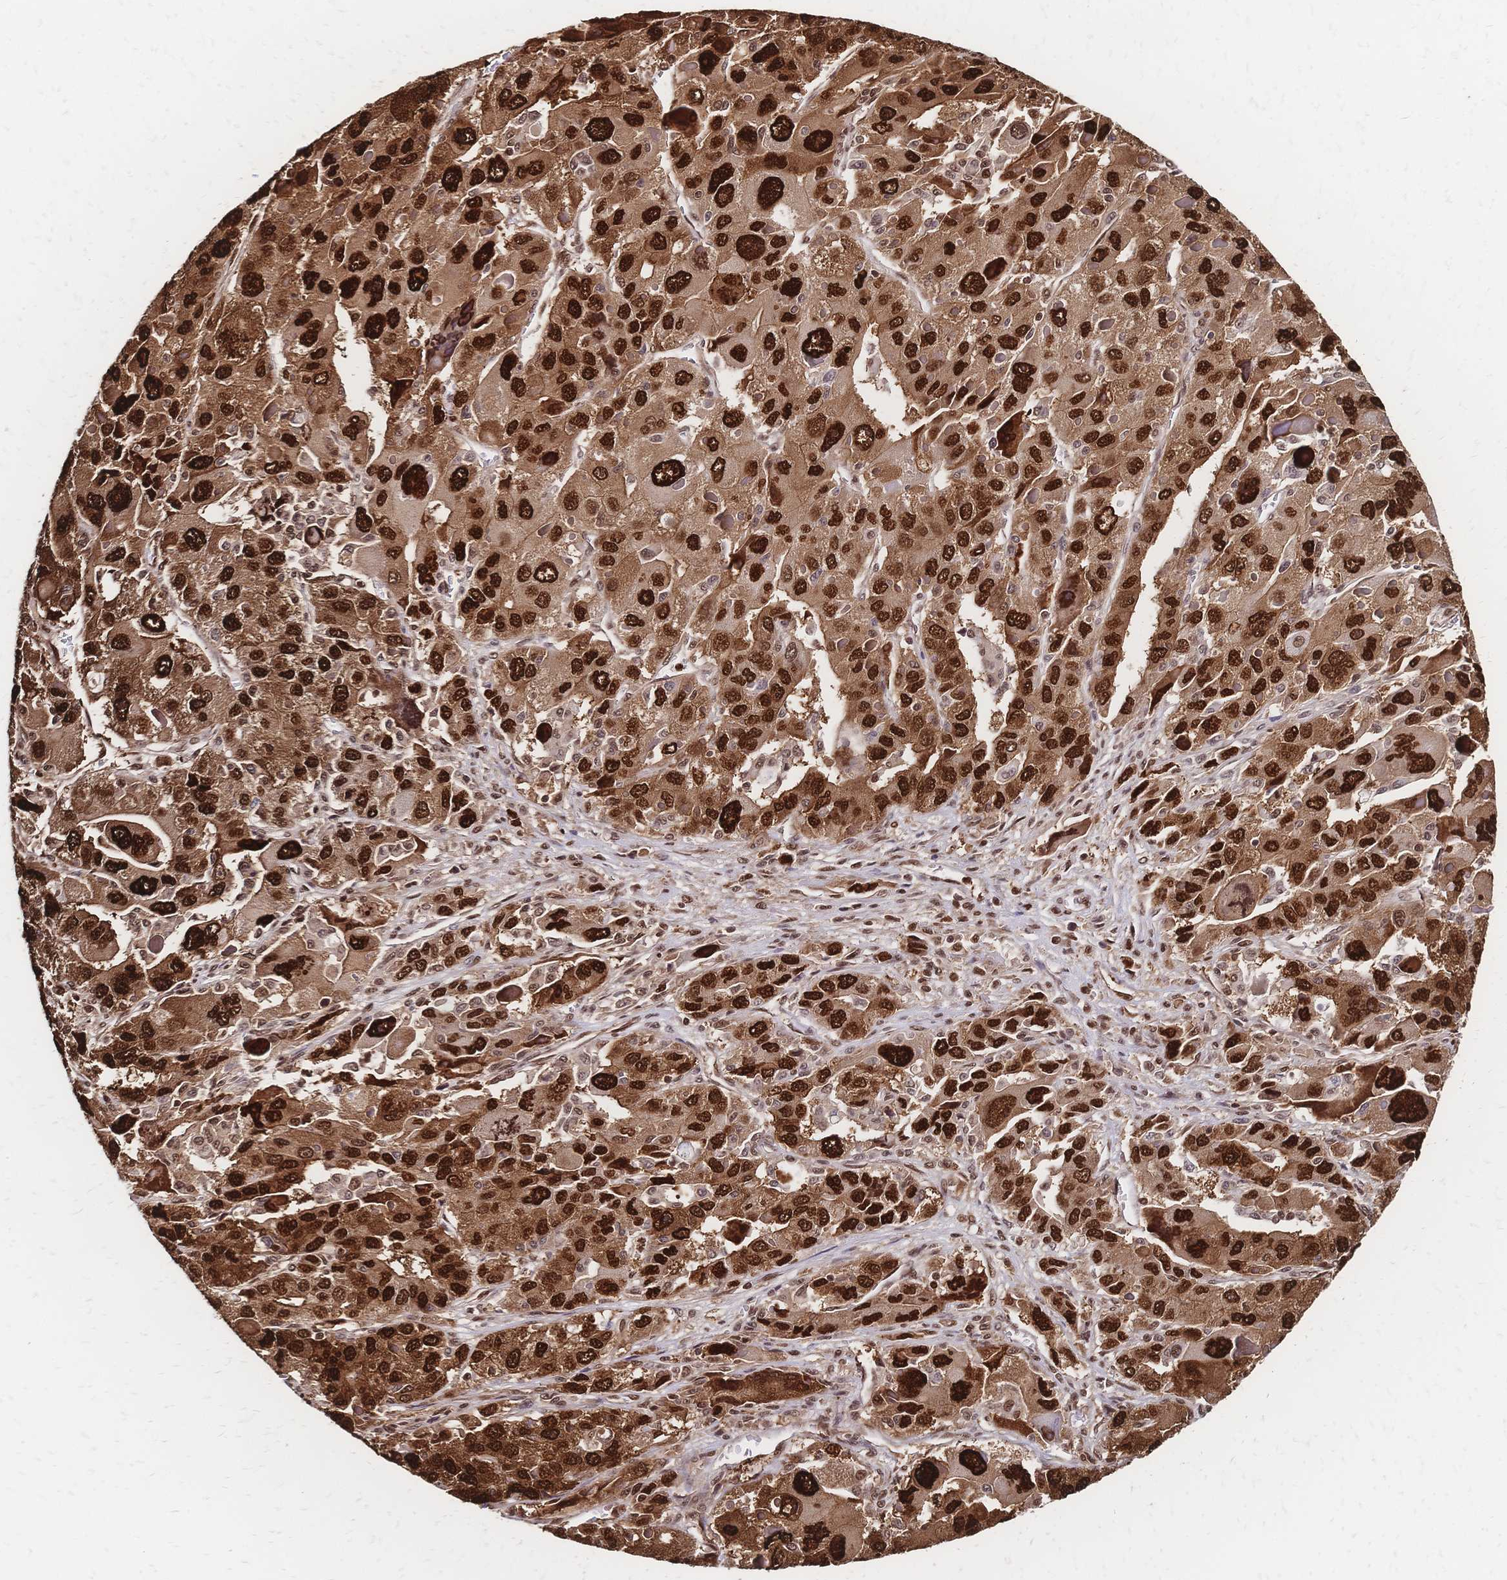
{"staining": {"intensity": "strong", "quantity": ">75%", "location": "cytoplasmic/membranous,nuclear"}, "tissue": "liver cancer", "cell_type": "Tumor cells", "image_type": "cancer", "snomed": [{"axis": "morphology", "description": "Carcinoma, Hepatocellular, NOS"}, {"axis": "topography", "description": "Liver"}], "caption": "Tumor cells display strong cytoplasmic/membranous and nuclear expression in approximately >75% of cells in liver cancer (hepatocellular carcinoma). (DAB = brown stain, brightfield microscopy at high magnification).", "gene": "HDGF", "patient": {"sex": "female", "age": 41}}